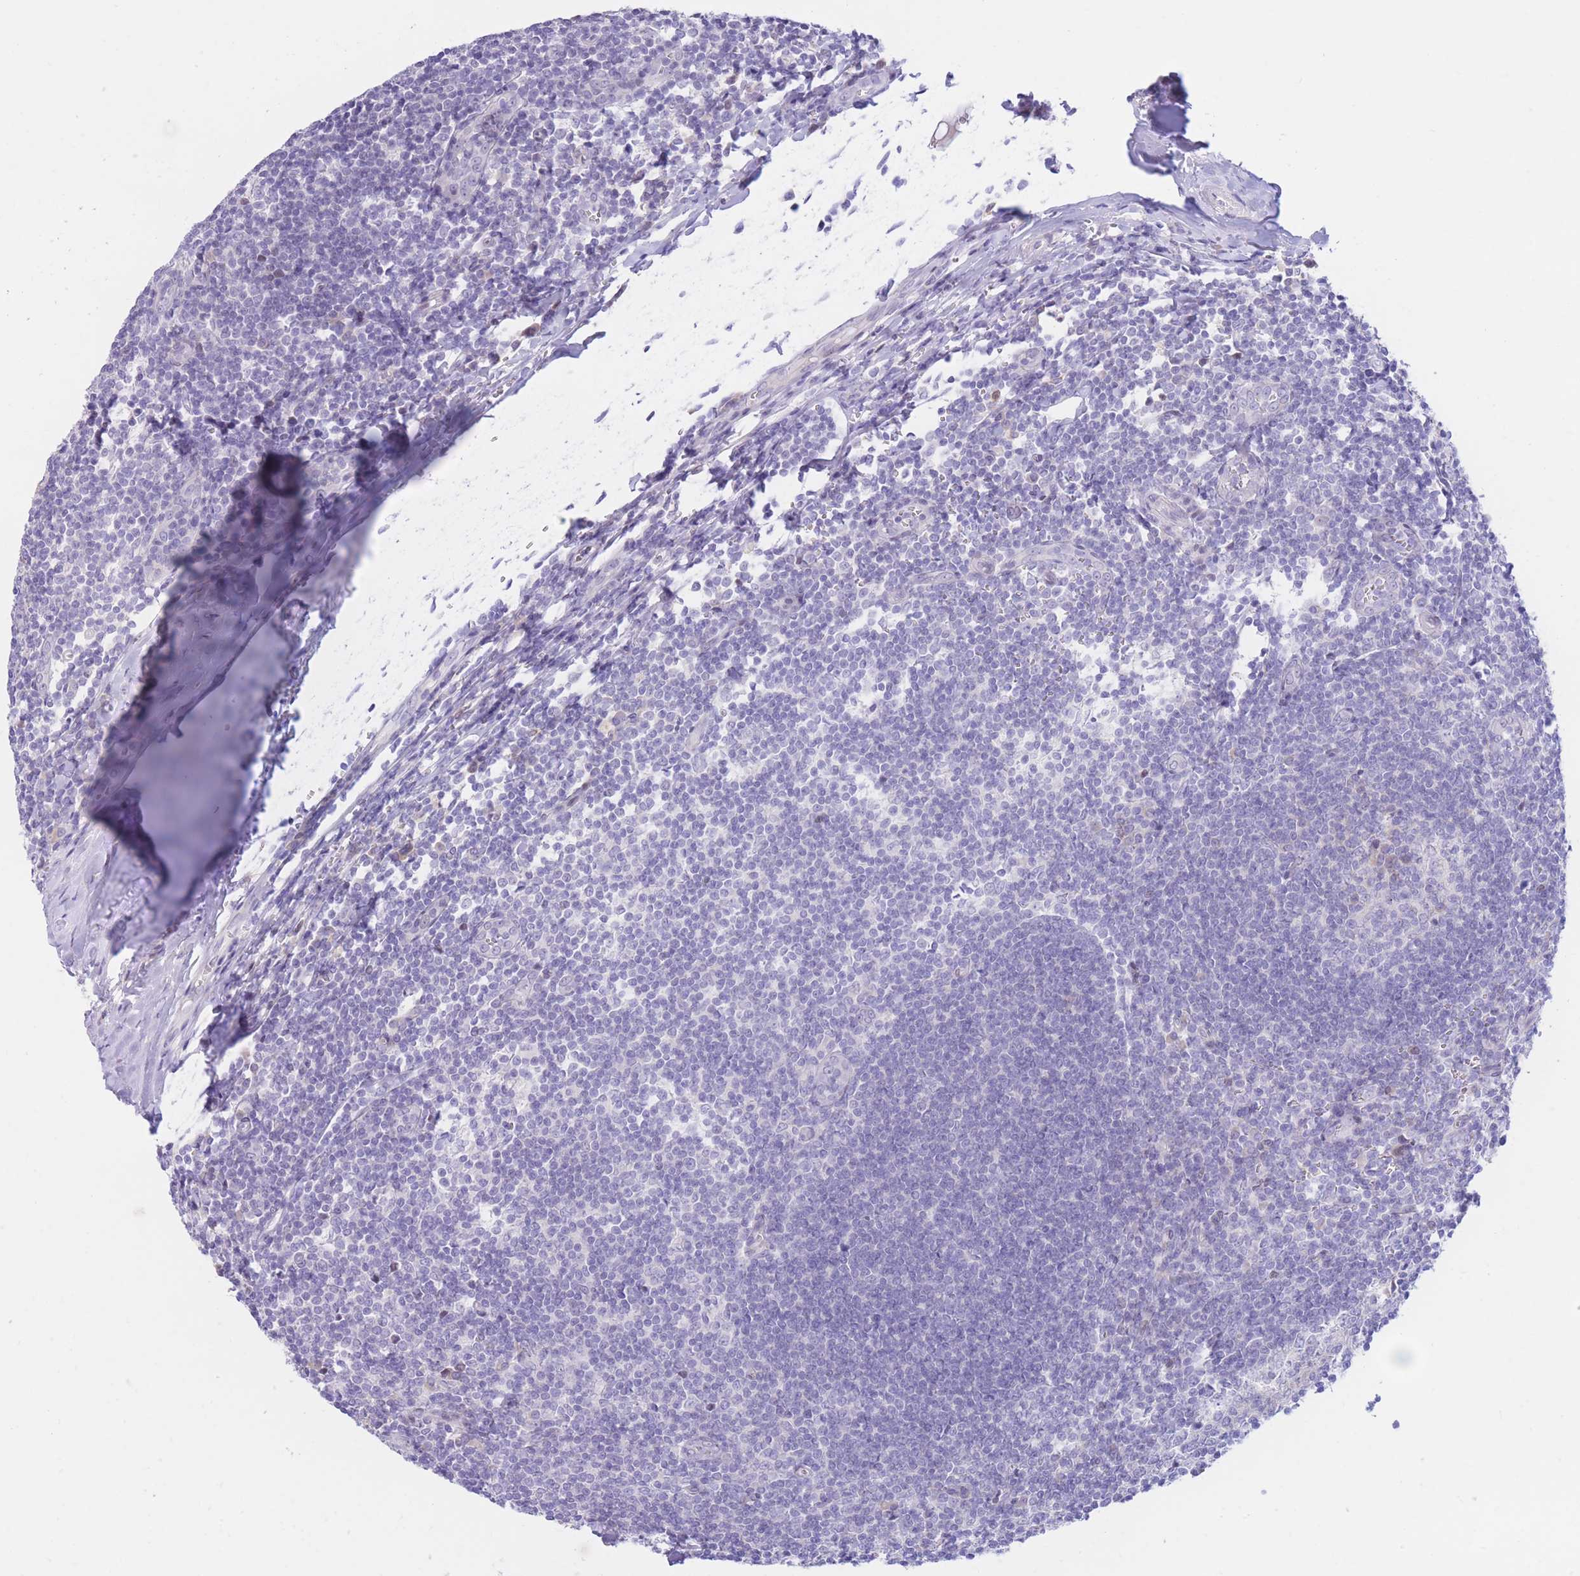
{"staining": {"intensity": "negative", "quantity": "none", "location": "none"}, "tissue": "tonsil", "cell_type": "Germinal center cells", "image_type": "normal", "snomed": [{"axis": "morphology", "description": "Normal tissue, NOS"}, {"axis": "topography", "description": "Tonsil"}], "caption": "This is an IHC image of benign human tonsil. There is no positivity in germinal center cells.", "gene": "RPL39L", "patient": {"sex": "male", "age": 27}}